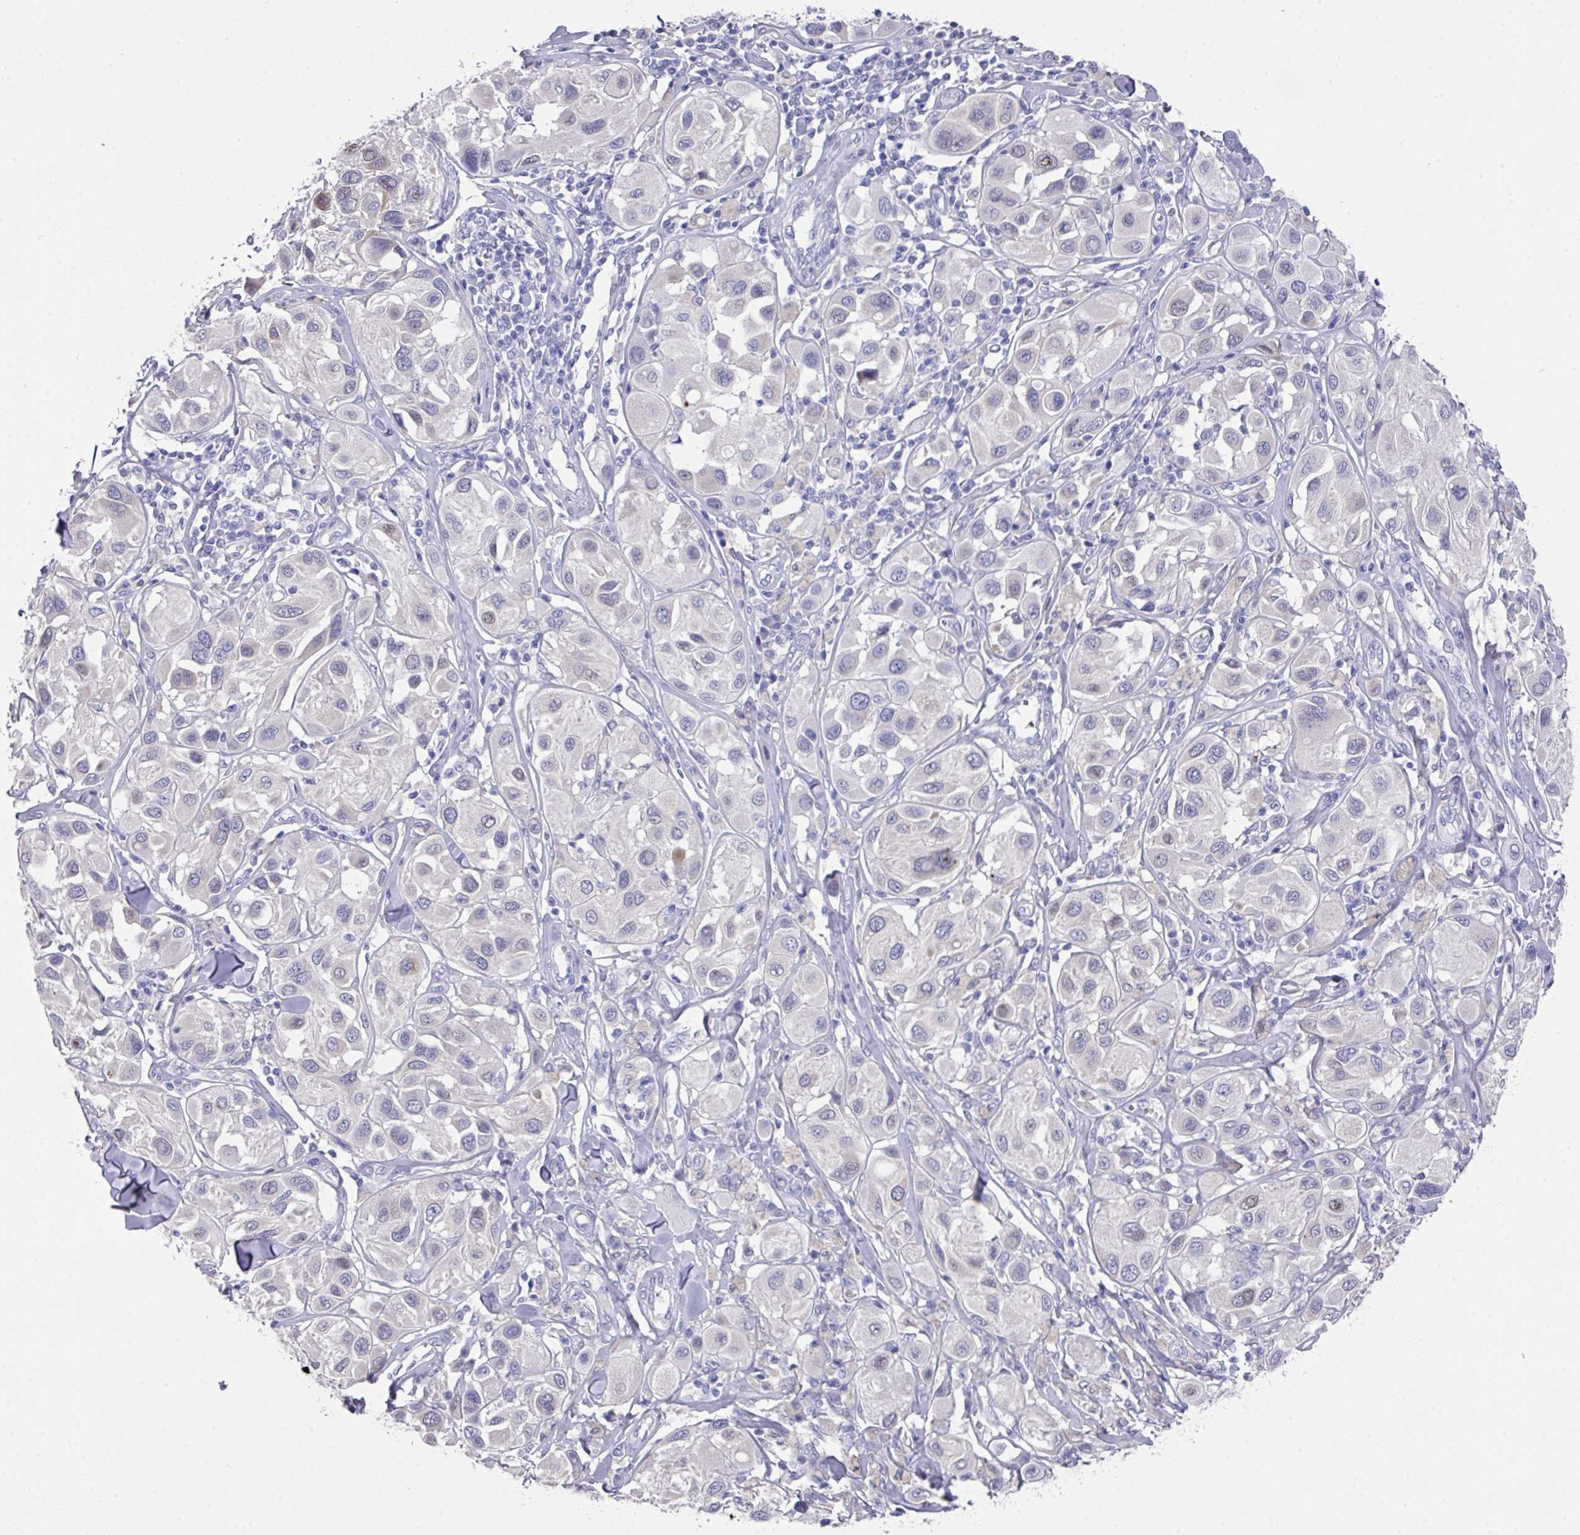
{"staining": {"intensity": "negative", "quantity": "none", "location": "none"}, "tissue": "melanoma", "cell_type": "Tumor cells", "image_type": "cancer", "snomed": [{"axis": "morphology", "description": "Malignant melanoma, Metastatic site"}, {"axis": "topography", "description": "Skin"}], "caption": "Tumor cells are negative for protein expression in human malignant melanoma (metastatic site).", "gene": "DAZL", "patient": {"sex": "male", "age": 41}}